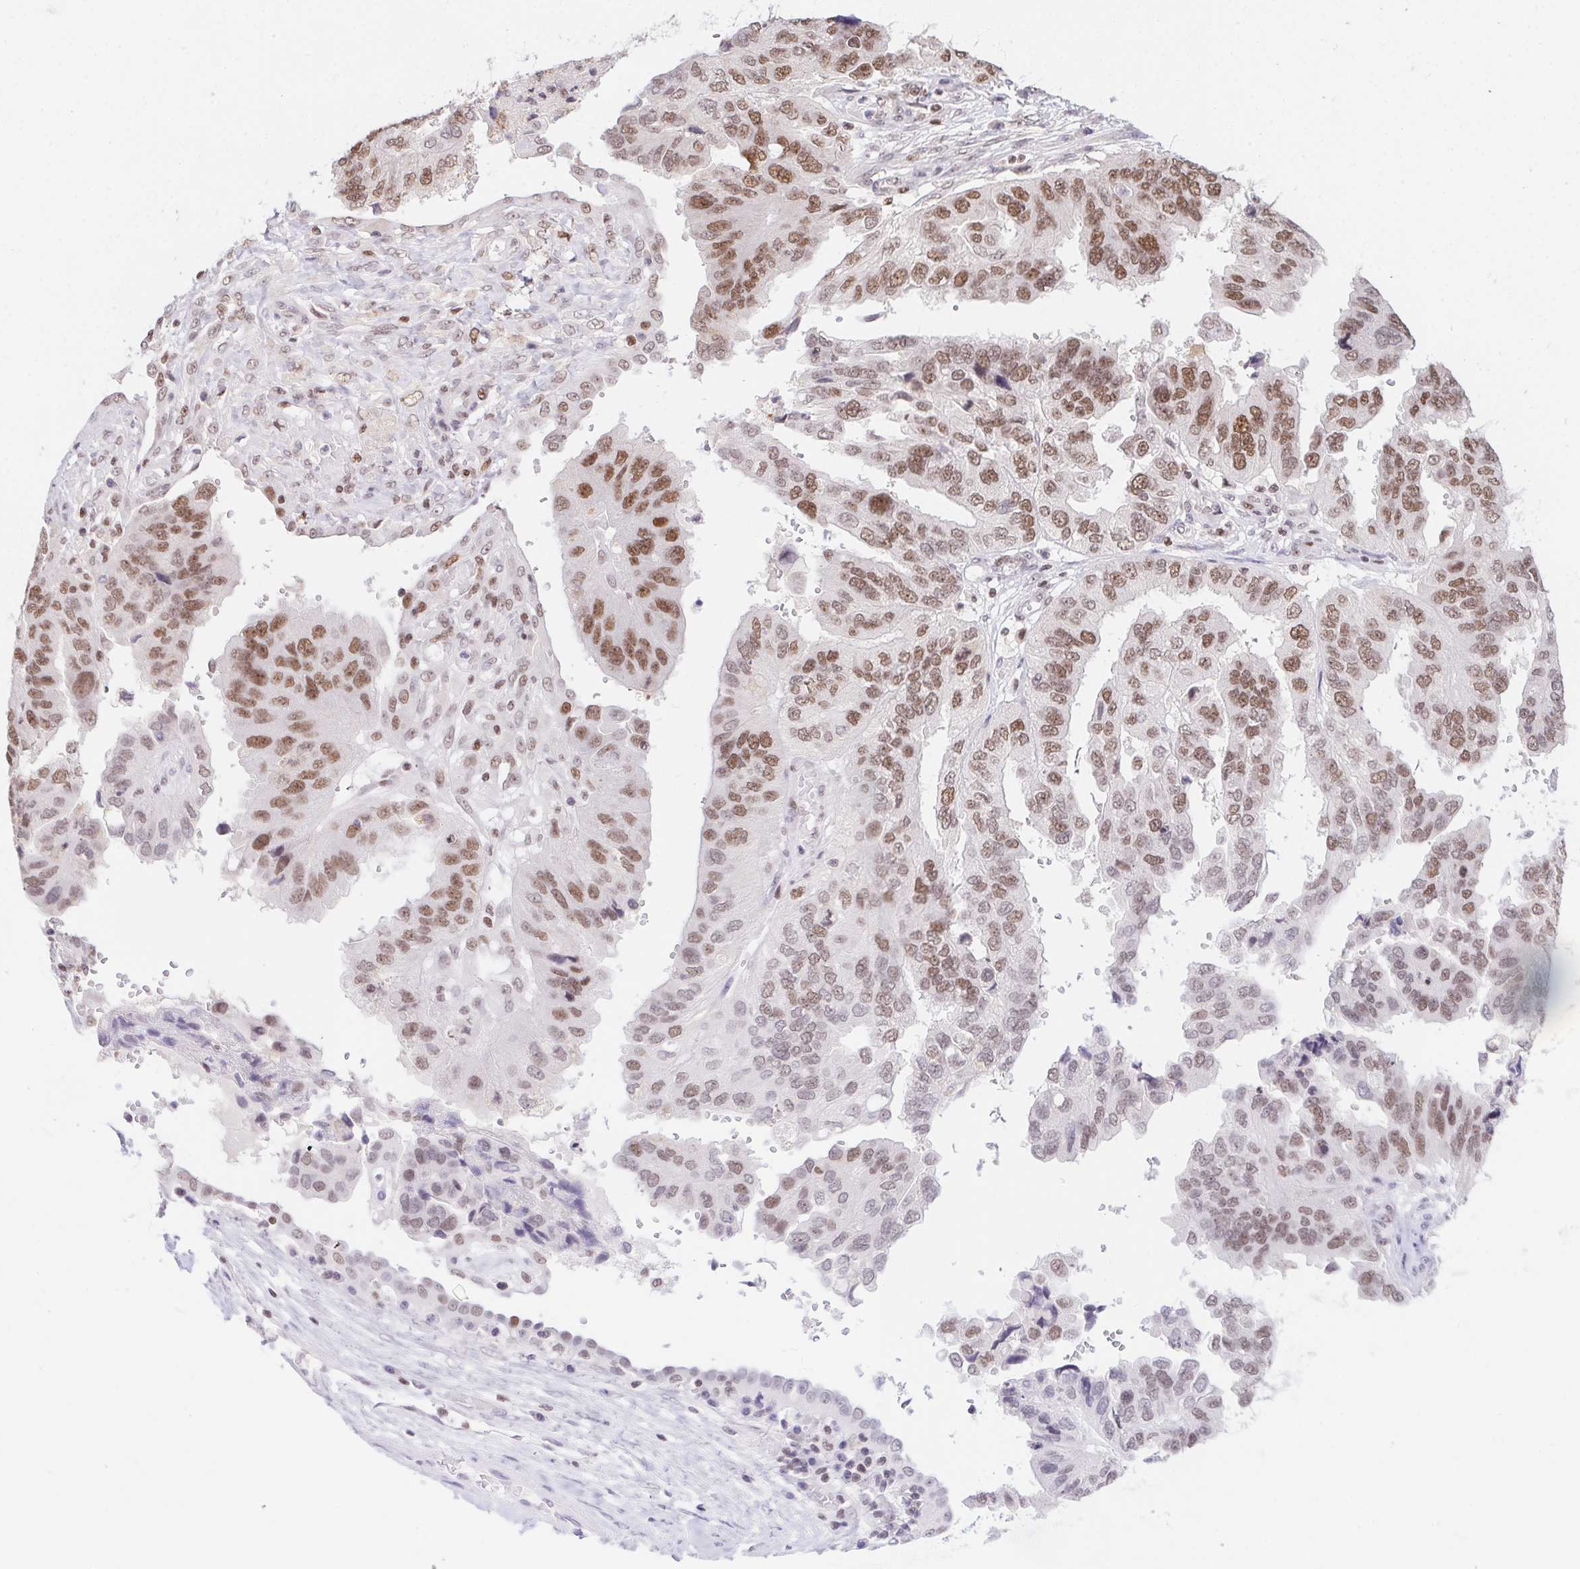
{"staining": {"intensity": "moderate", "quantity": ">75%", "location": "nuclear"}, "tissue": "ovarian cancer", "cell_type": "Tumor cells", "image_type": "cancer", "snomed": [{"axis": "morphology", "description": "Cystadenocarcinoma, serous, NOS"}, {"axis": "topography", "description": "Ovary"}], "caption": "Human serous cystadenocarcinoma (ovarian) stained with a brown dye displays moderate nuclear positive expression in about >75% of tumor cells.", "gene": "POLD3", "patient": {"sex": "female", "age": 79}}